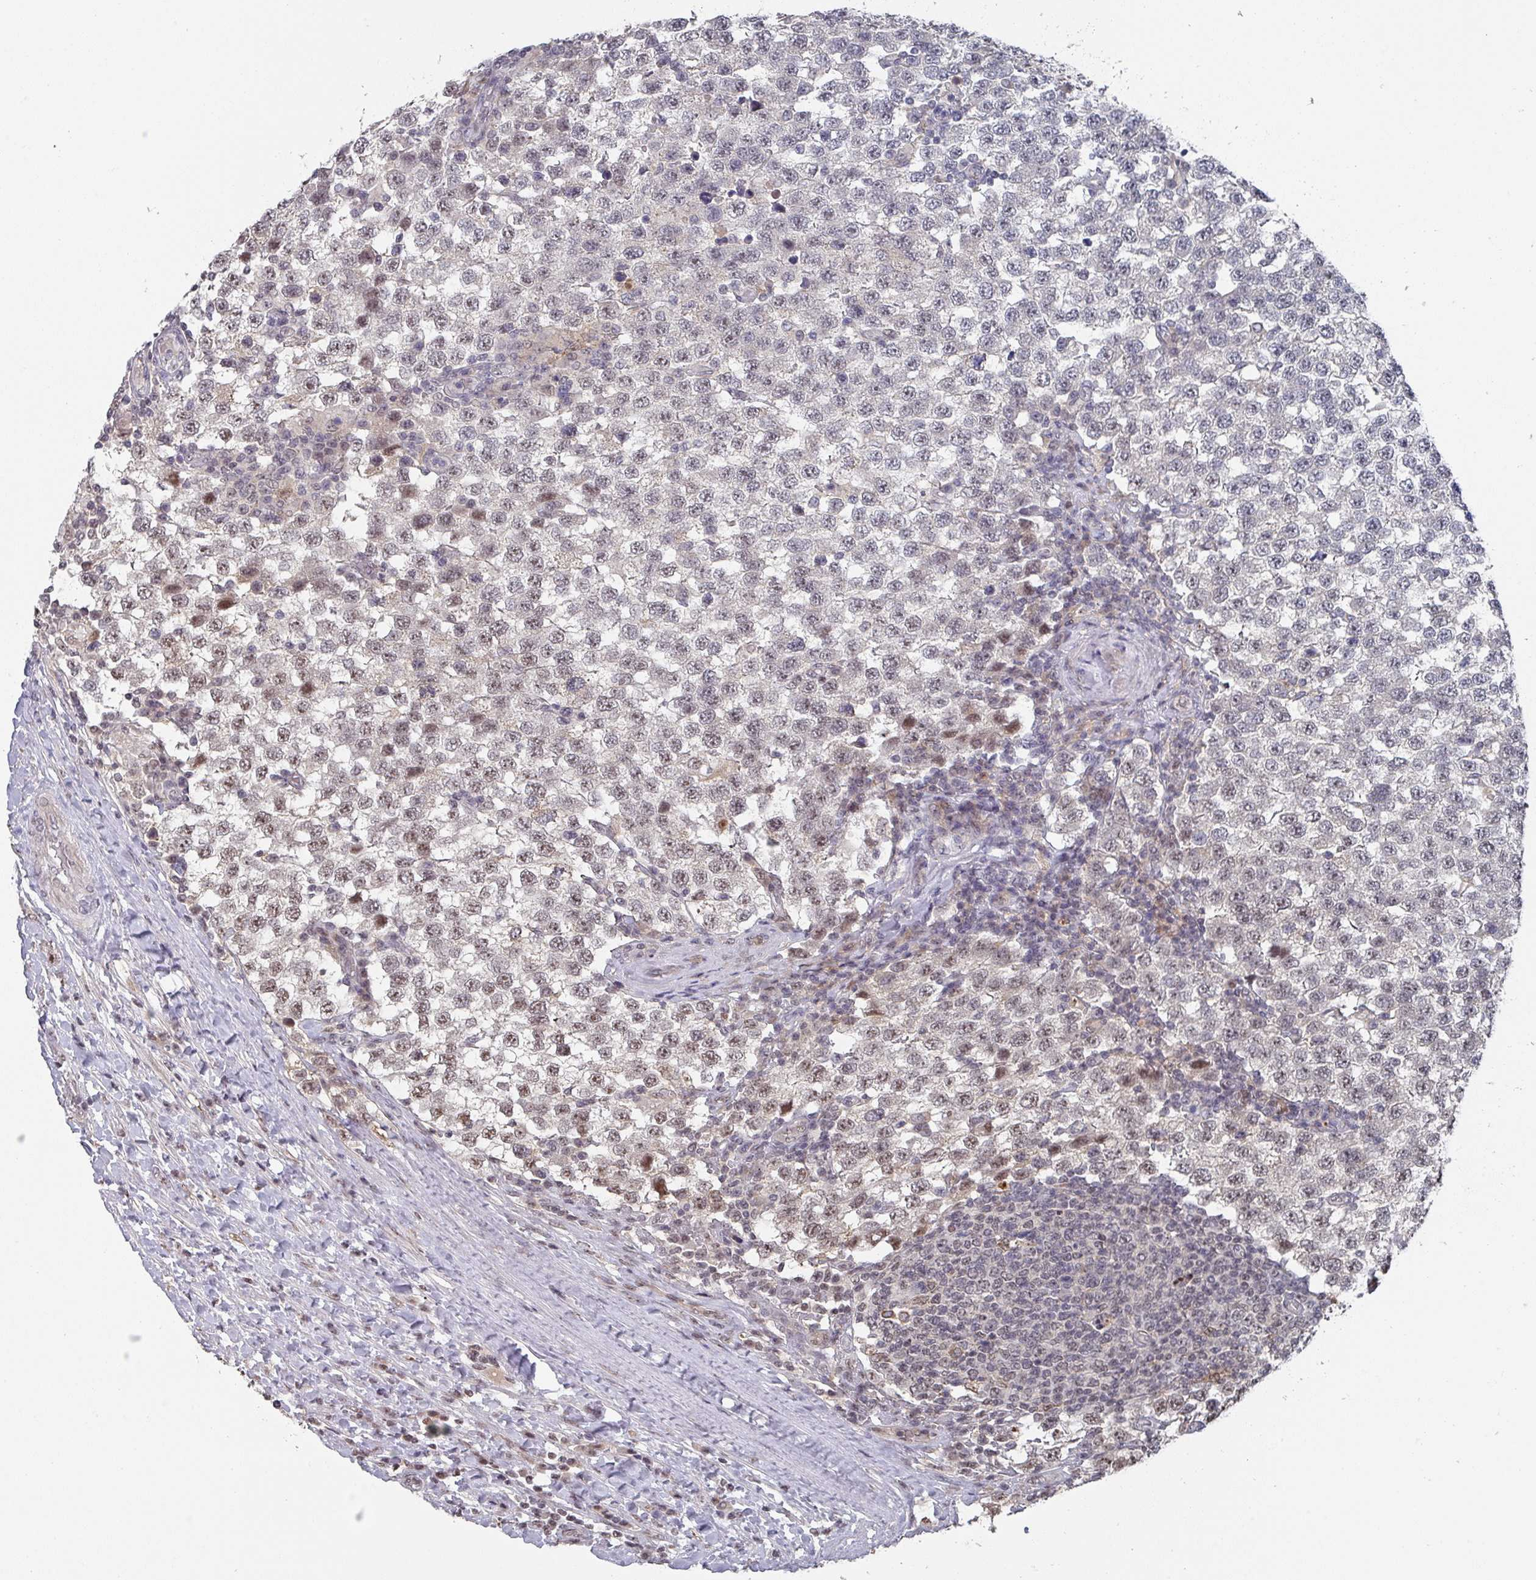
{"staining": {"intensity": "moderate", "quantity": "25%-75%", "location": "nuclear"}, "tissue": "testis cancer", "cell_type": "Tumor cells", "image_type": "cancer", "snomed": [{"axis": "morphology", "description": "Seminoma, NOS"}, {"axis": "topography", "description": "Testis"}], "caption": "Immunohistochemistry (IHC) histopathology image of neoplastic tissue: human testis cancer (seminoma) stained using IHC displays medium levels of moderate protein expression localized specifically in the nuclear of tumor cells, appearing as a nuclear brown color.", "gene": "ZNF654", "patient": {"sex": "male", "age": 34}}